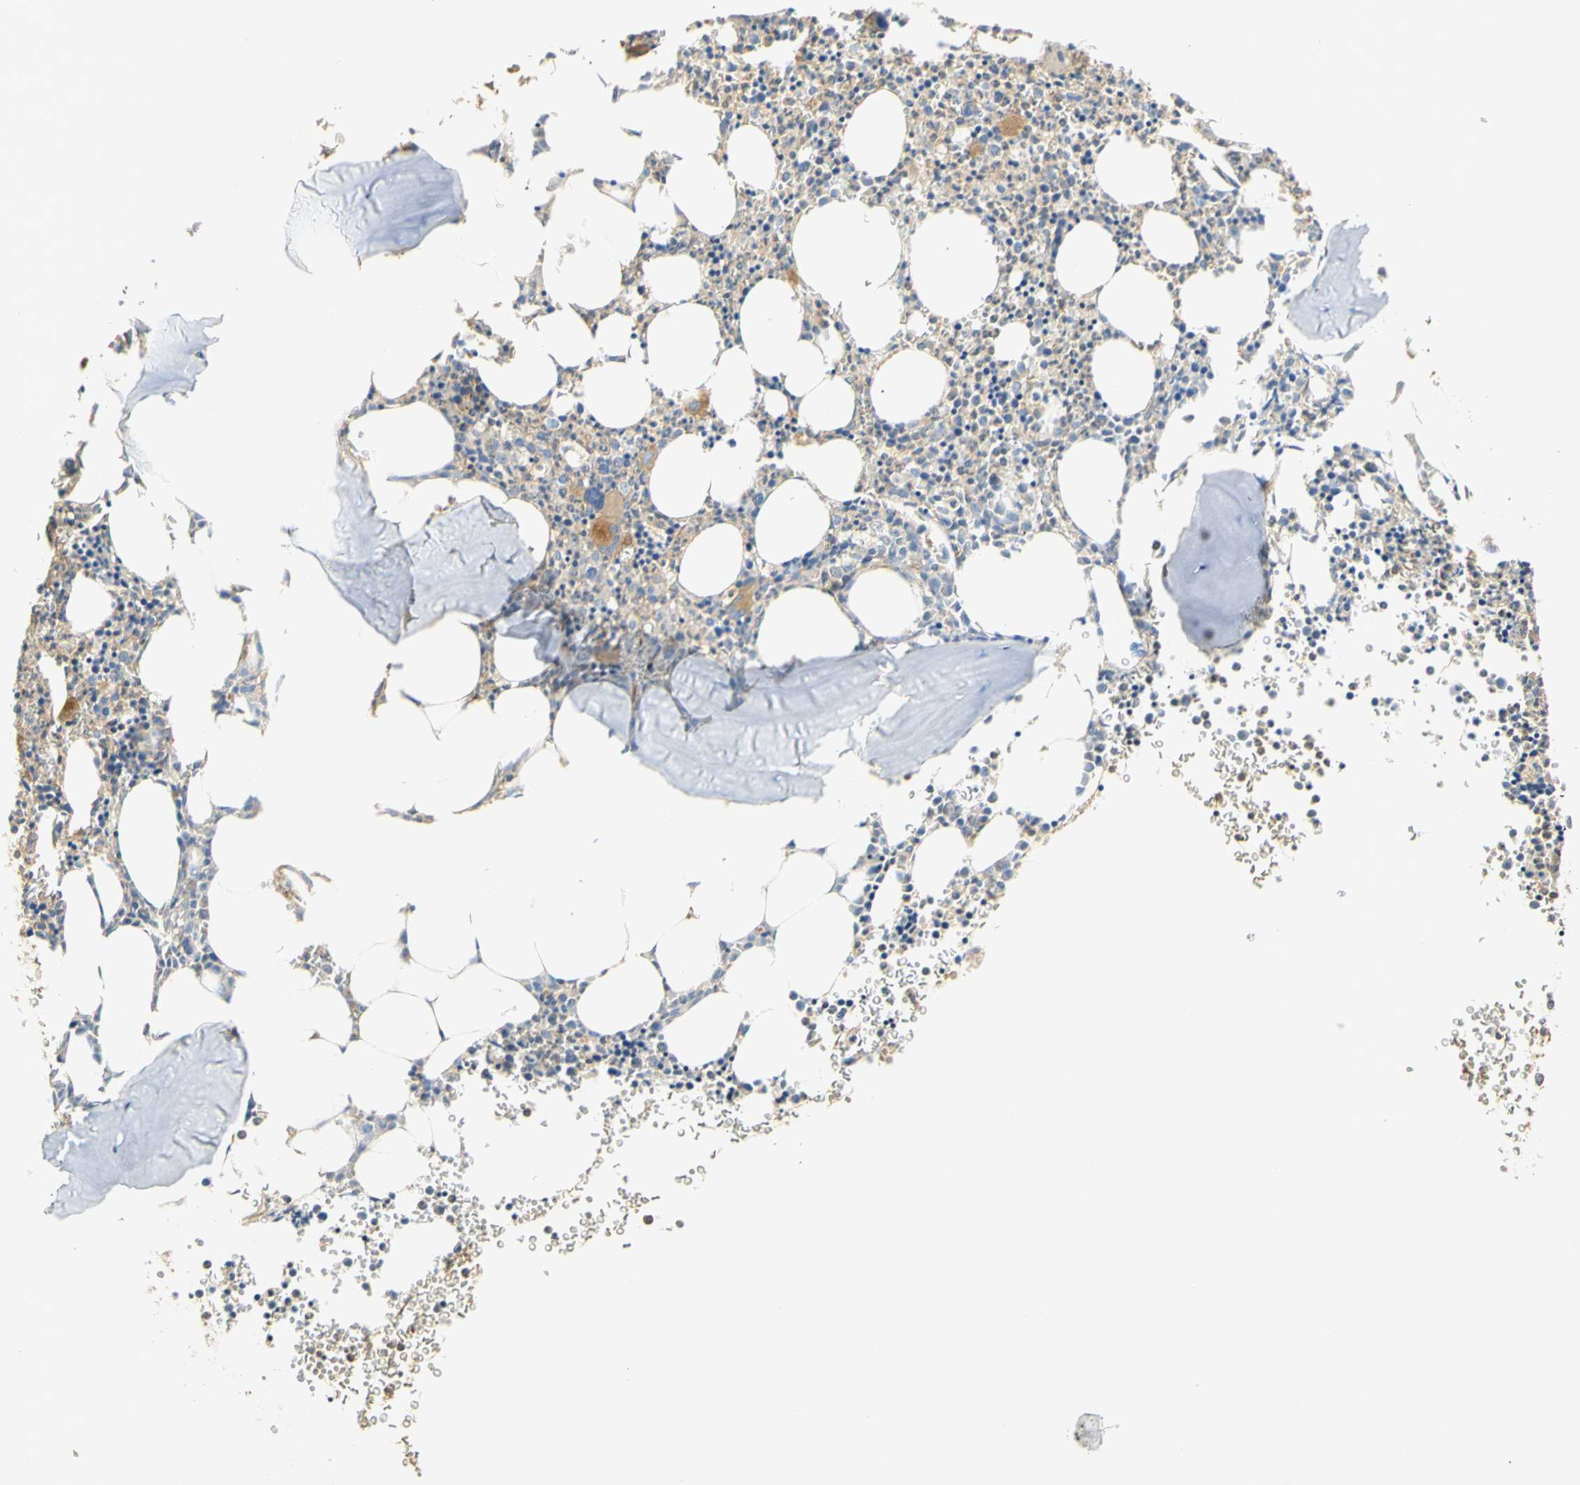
{"staining": {"intensity": "weak", "quantity": "25%-75%", "location": "cytoplasmic/membranous"}, "tissue": "bone marrow", "cell_type": "Hematopoietic cells", "image_type": "normal", "snomed": [{"axis": "morphology", "description": "Normal tissue, NOS"}, {"axis": "morphology", "description": "Inflammation, NOS"}, {"axis": "topography", "description": "Bone marrow"}], "caption": "Hematopoietic cells display low levels of weak cytoplasmic/membranous positivity in approximately 25%-75% of cells in normal bone marrow. (DAB (3,3'-diaminobenzidine) = brown stain, brightfield microscopy at high magnification).", "gene": "KCNE4", "patient": {"sex": "female", "age": 61}}